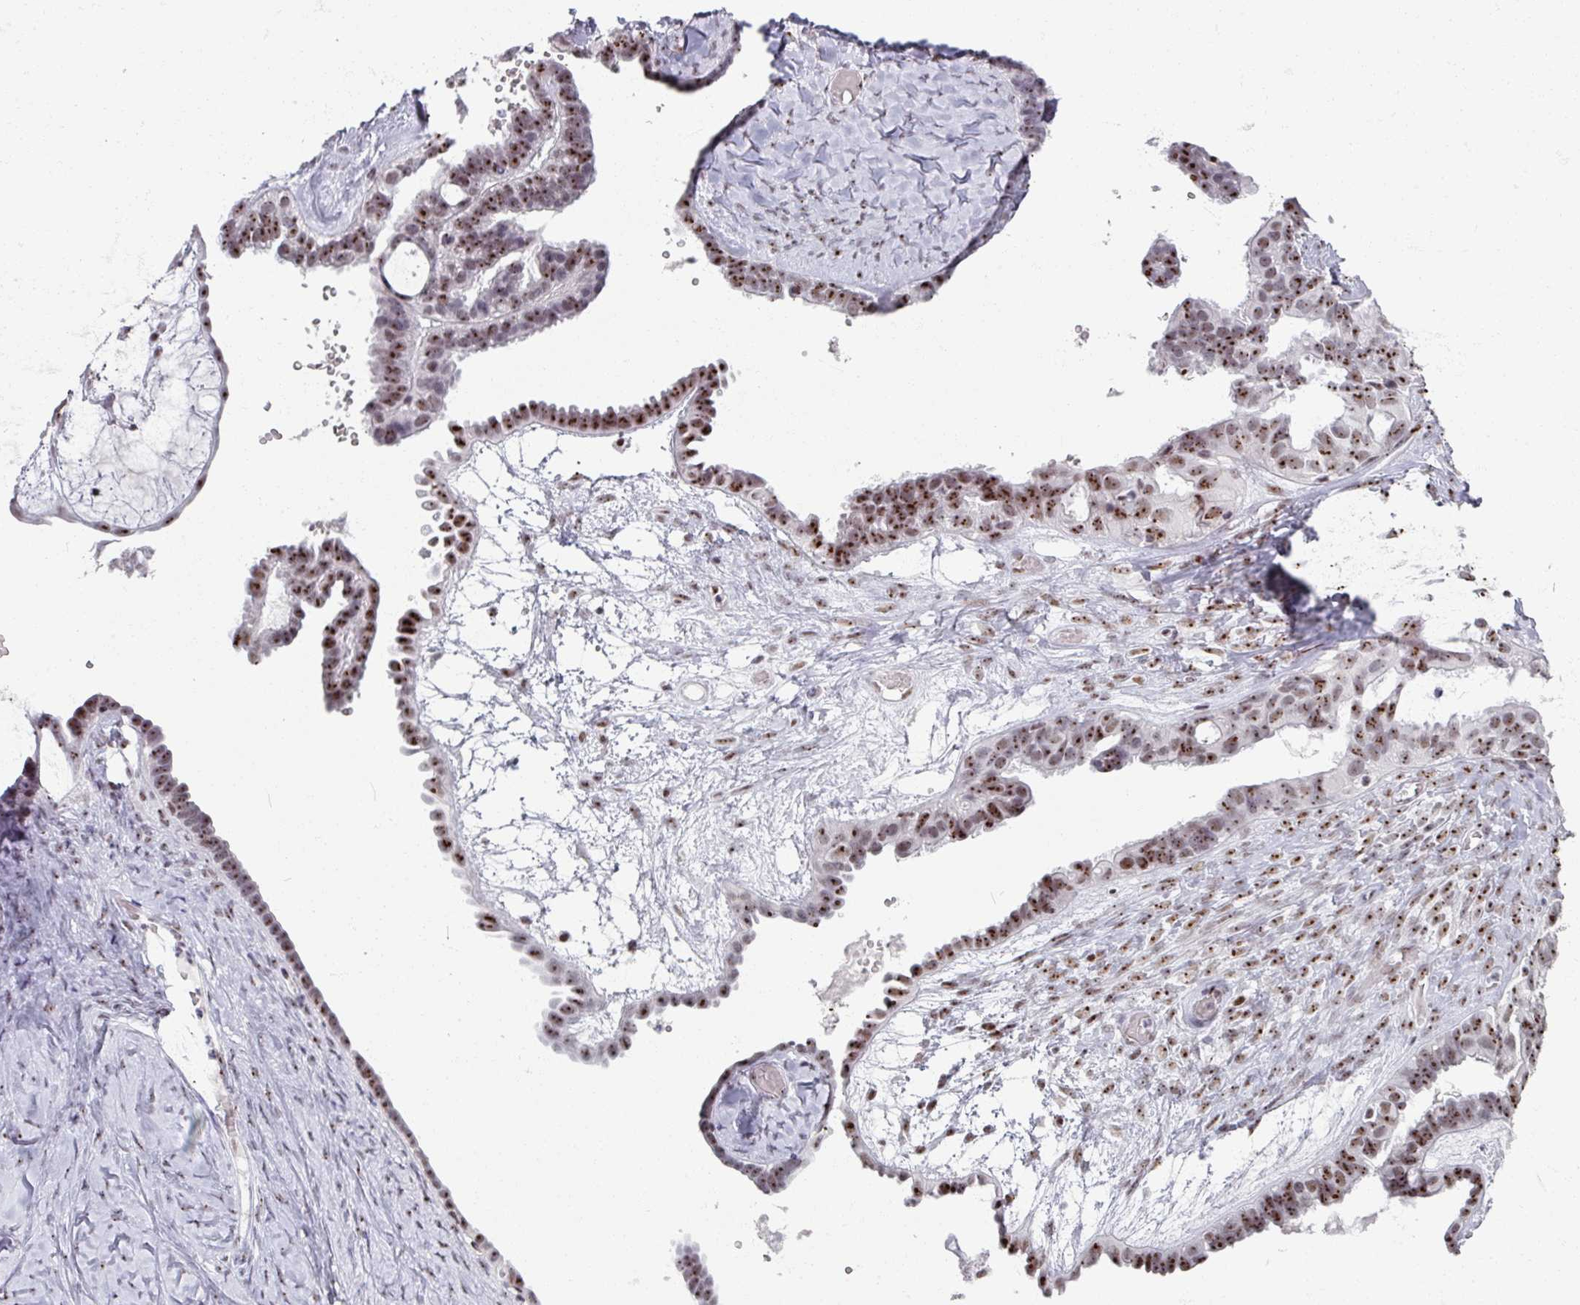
{"staining": {"intensity": "moderate", "quantity": "25%-75%", "location": "nuclear"}, "tissue": "ovarian cancer", "cell_type": "Tumor cells", "image_type": "cancer", "snomed": [{"axis": "morphology", "description": "Cystadenocarcinoma, serous, NOS"}, {"axis": "topography", "description": "Ovary"}], "caption": "A high-resolution micrograph shows immunohistochemistry (IHC) staining of ovarian serous cystadenocarcinoma, which exhibits moderate nuclear positivity in approximately 25%-75% of tumor cells.", "gene": "ADAR", "patient": {"sex": "female", "age": 69}}